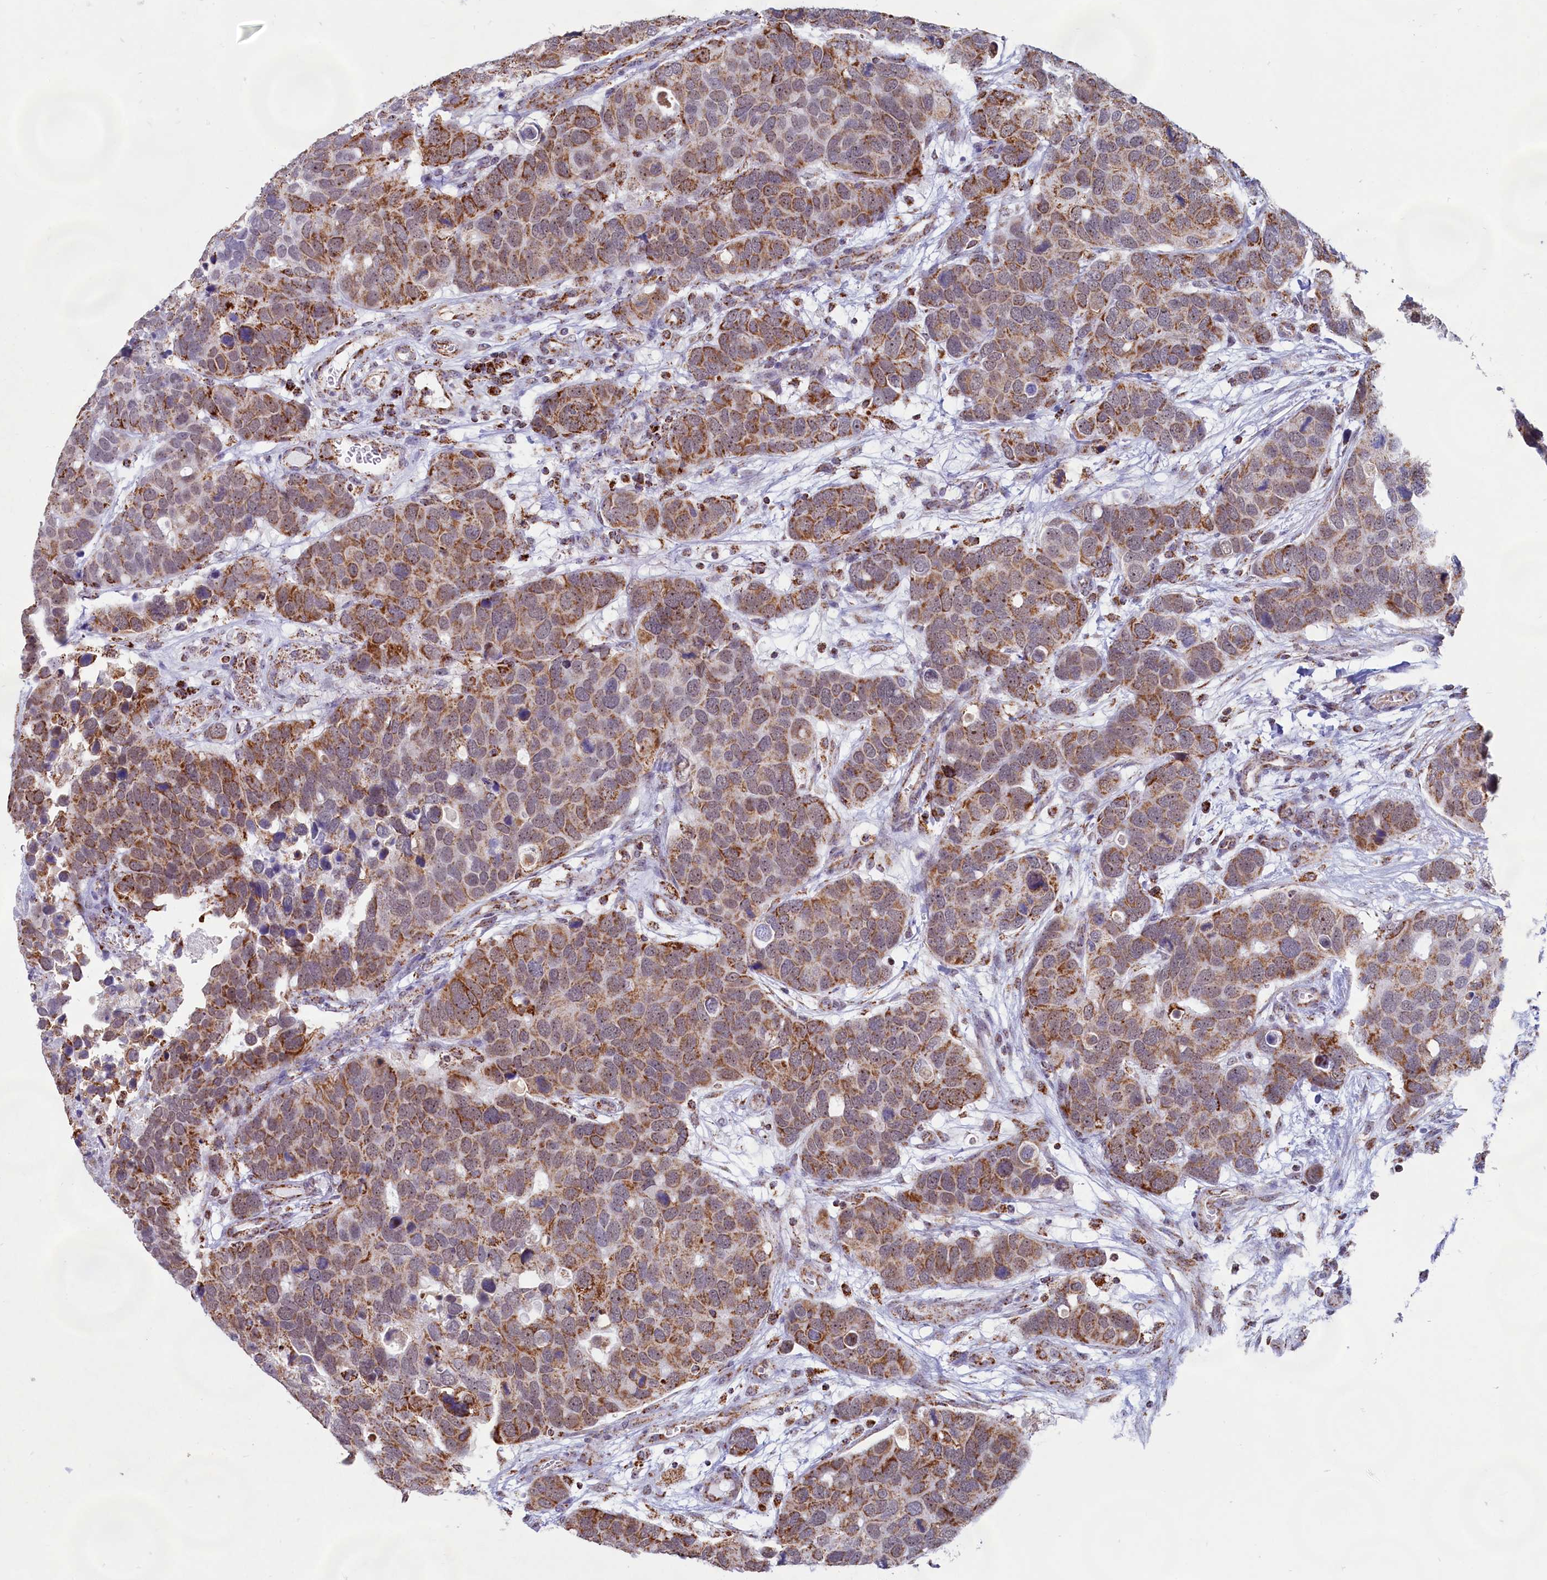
{"staining": {"intensity": "moderate", "quantity": ">75%", "location": "cytoplasmic/membranous"}, "tissue": "breast cancer", "cell_type": "Tumor cells", "image_type": "cancer", "snomed": [{"axis": "morphology", "description": "Duct carcinoma"}, {"axis": "topography", "description": "Breast"}], "caption": "Approximately >75% of tumor cells in human intraductal carcinoma (breast) demonstrate moderate cytoplasmic/membranous protein positivity as visualized by brown immunohistochemical staining.", "gene": "C1D", "patient": {"sex": "female", "age": 83}}